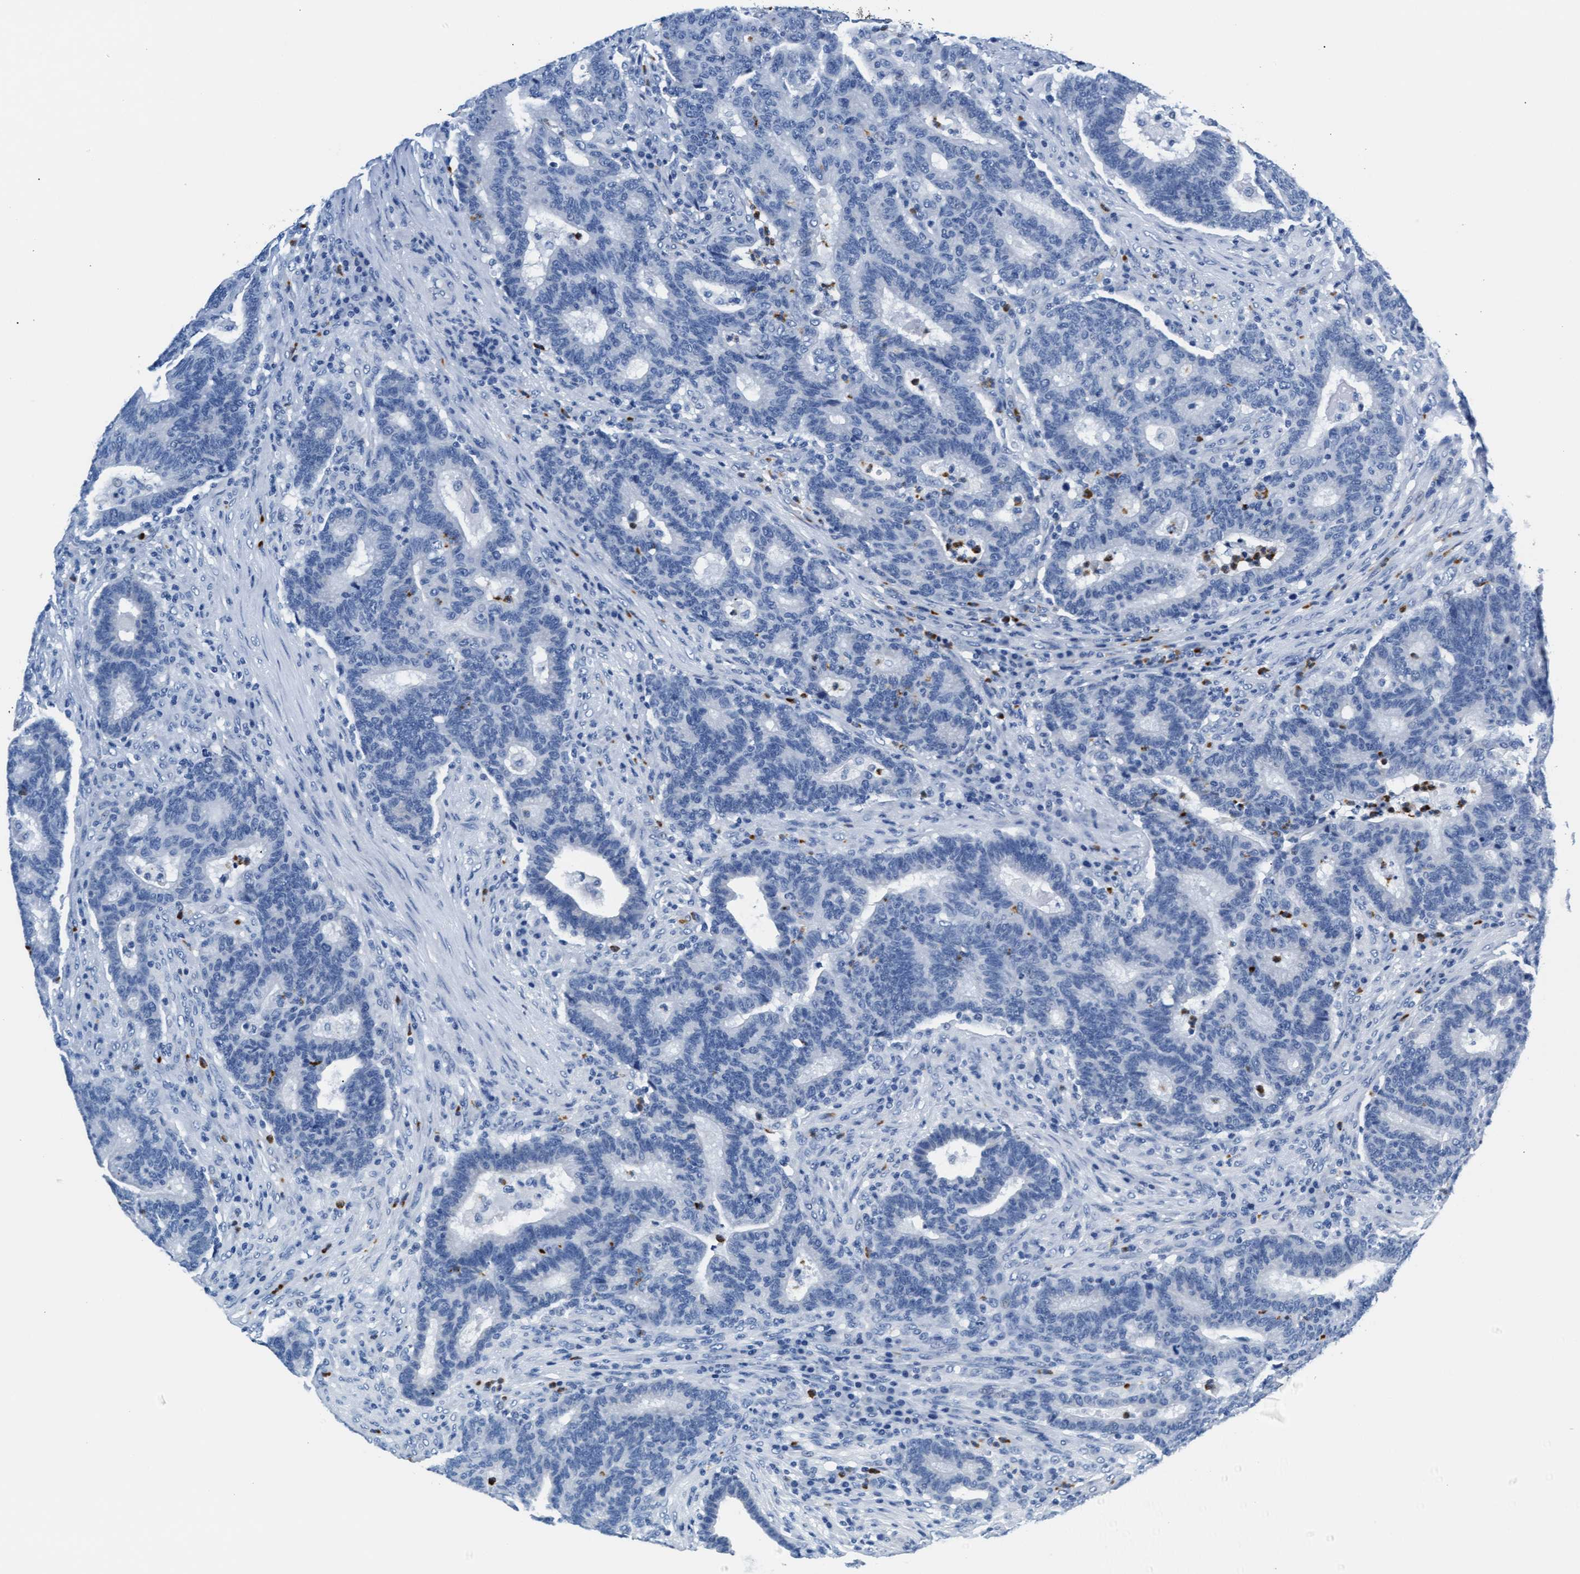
{"staining": {"intensity": "negative", "quantity": "none", "location": "none"}, "tissue": "colorectal cancer", "cell_type": "Tumor cells", "image_type": "cancer", "snomed": [{"axis": "morphology", "description": "Adenocarcinoma, NOS"}, {"axis": "topography", "description": "Colon"}], "caption": "This is a micrograph of immunohistochemistry (IHC) staining of colorectal adenocarcinoma, which shows no expression in tumor cells. (Brightfield microscopy of DAB (3,3'-diaminobenzidine) IHC at high magnification).", "gene": "MMP8", "patient": {"sex": "female", "age": 75}}